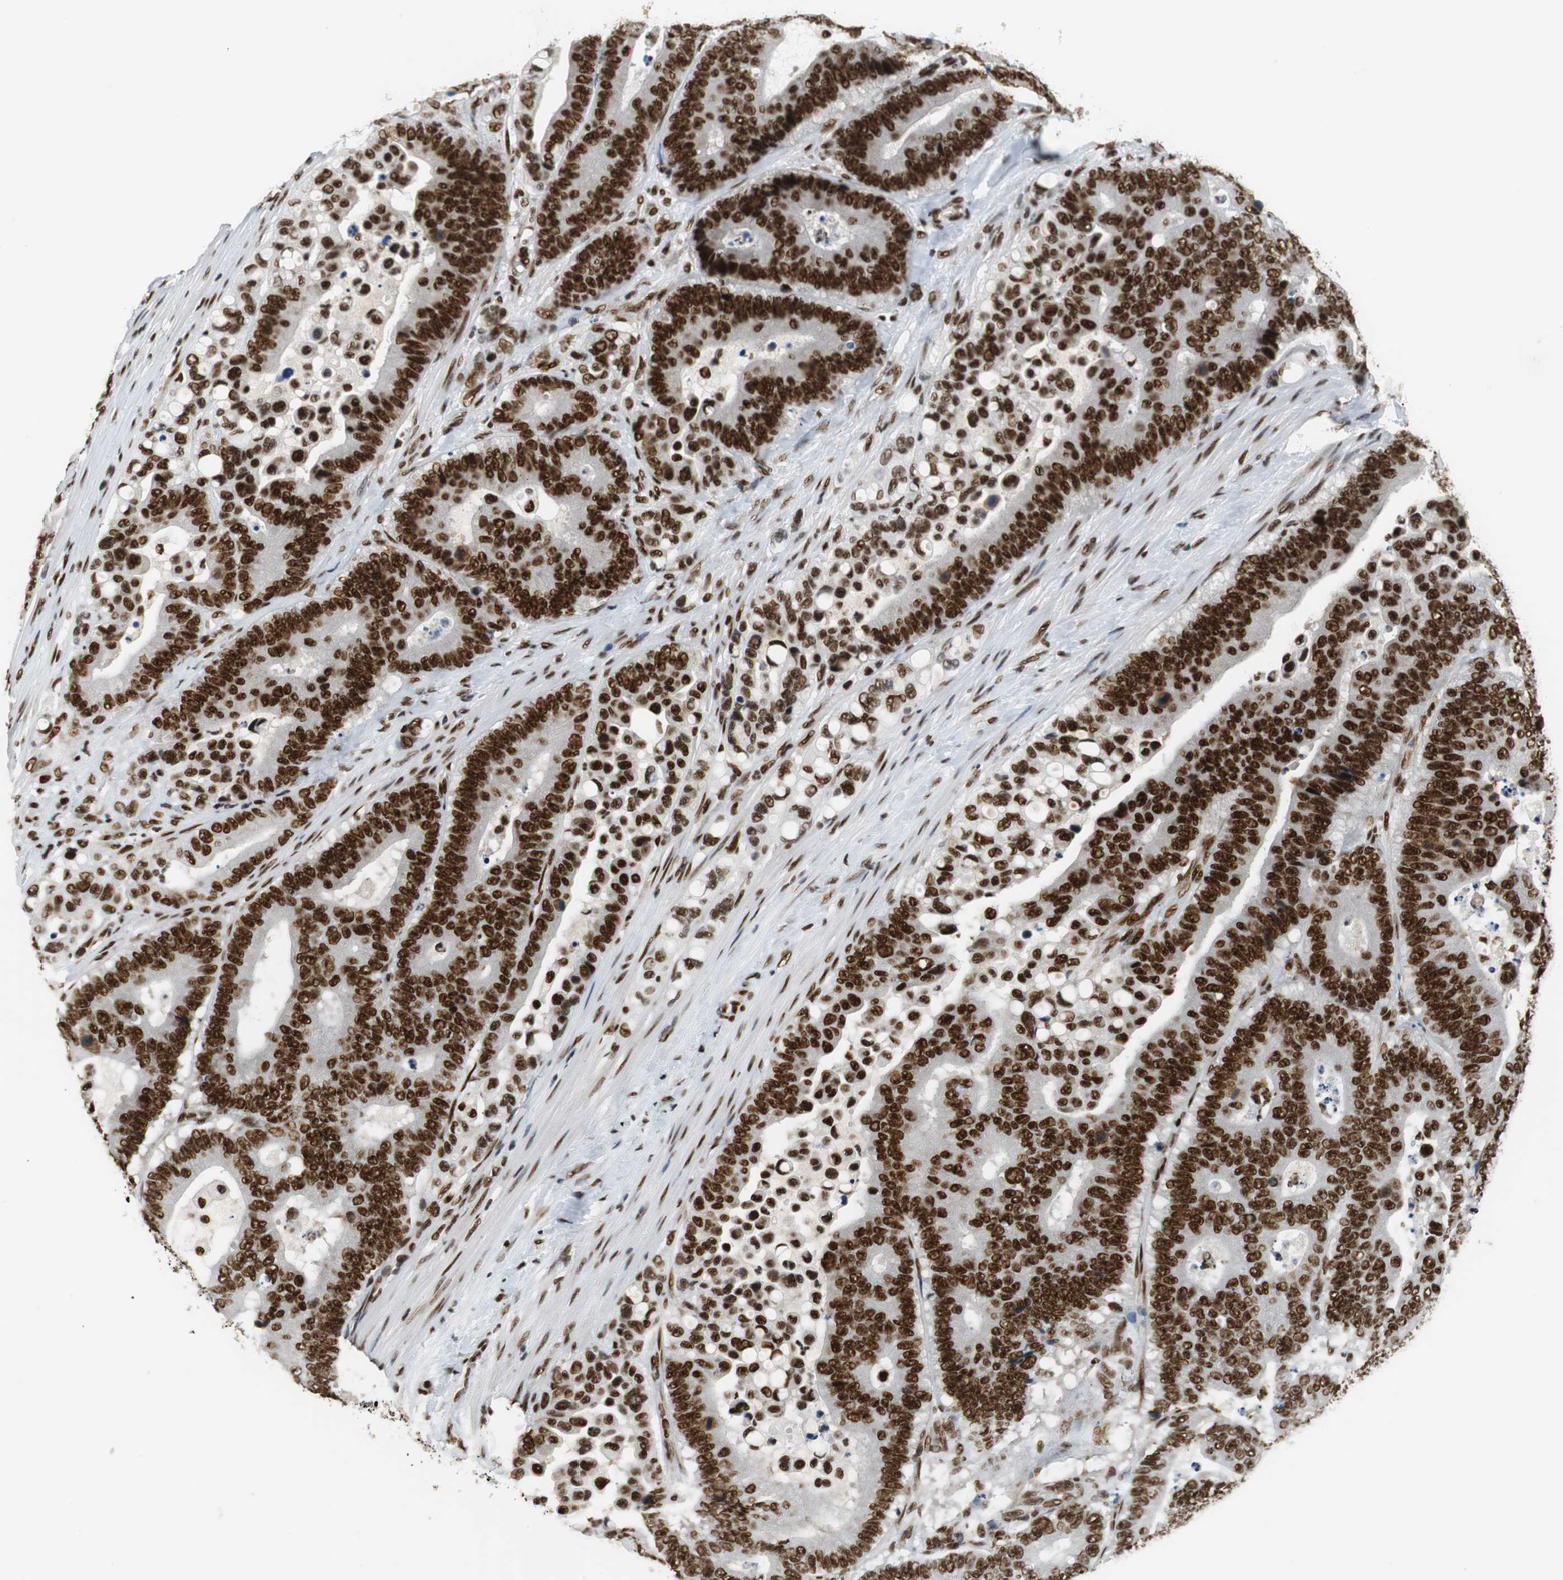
{"staining": {"intensity": "strong", "quantity": ">75%", "location": "nuclear"}, "tissue": "colorectal cancer", "cell_type": "Tumor cells", "image_type": "cancer", "snomed": [{"axis": "morphology", "description": "Normal tissue, NOS"}, {"axis": "morphology", "description": "Adenocarcinoma, NOS"}, {"axis": "topography", "description": "Colon"}], "caption": "Immunohistochemistry (IHC) of human colorectal adenocarcinoma shows high levels of strong nuclear staining in approximately >75% of tumor cells. (DAB IHC with brightfield microscopy, high magnification).", "gene": "PRKDC", "patient": {"sex": "male", "age": 82}}